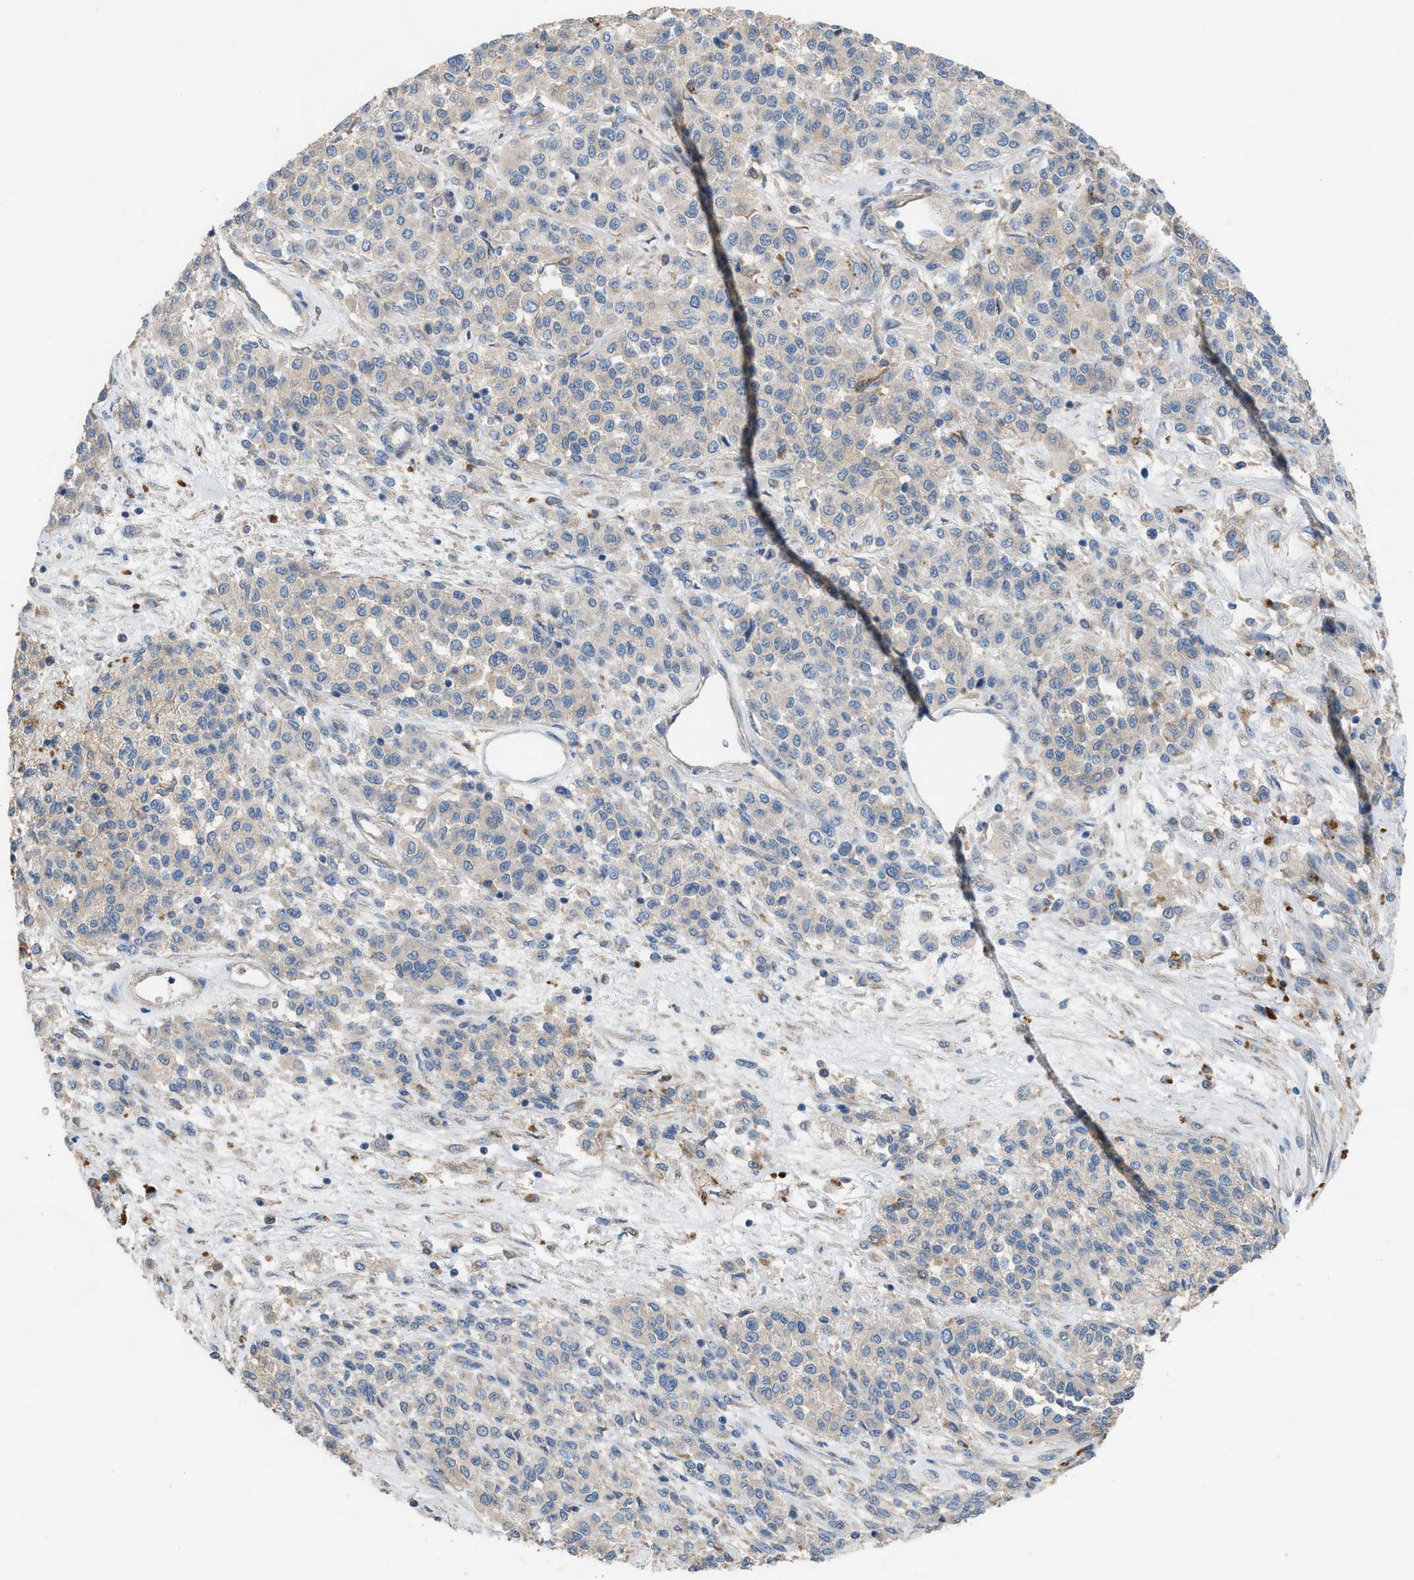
{"staining": {"intensity": "negative", "quantity": "none", "location": "none"}, "tissue": "melanoma", "cell_type": "Tumor cells", "image_type": "cancer", "snomed": [{"axis": "morphology", "description": "Malignant melanoma, Metastatic site"}, {"axis": "topography", "description": "Pancreas"}], "caption": "High power microscopy photomicrograph of an immunohistochemistry image of melanoma, revealing no significant positivity in tumor cells. (DAB immunohistochemistry with hematoxylin counter stain).", "gene": "AOAH", "patient": {"sex": "female", "age": 30}}